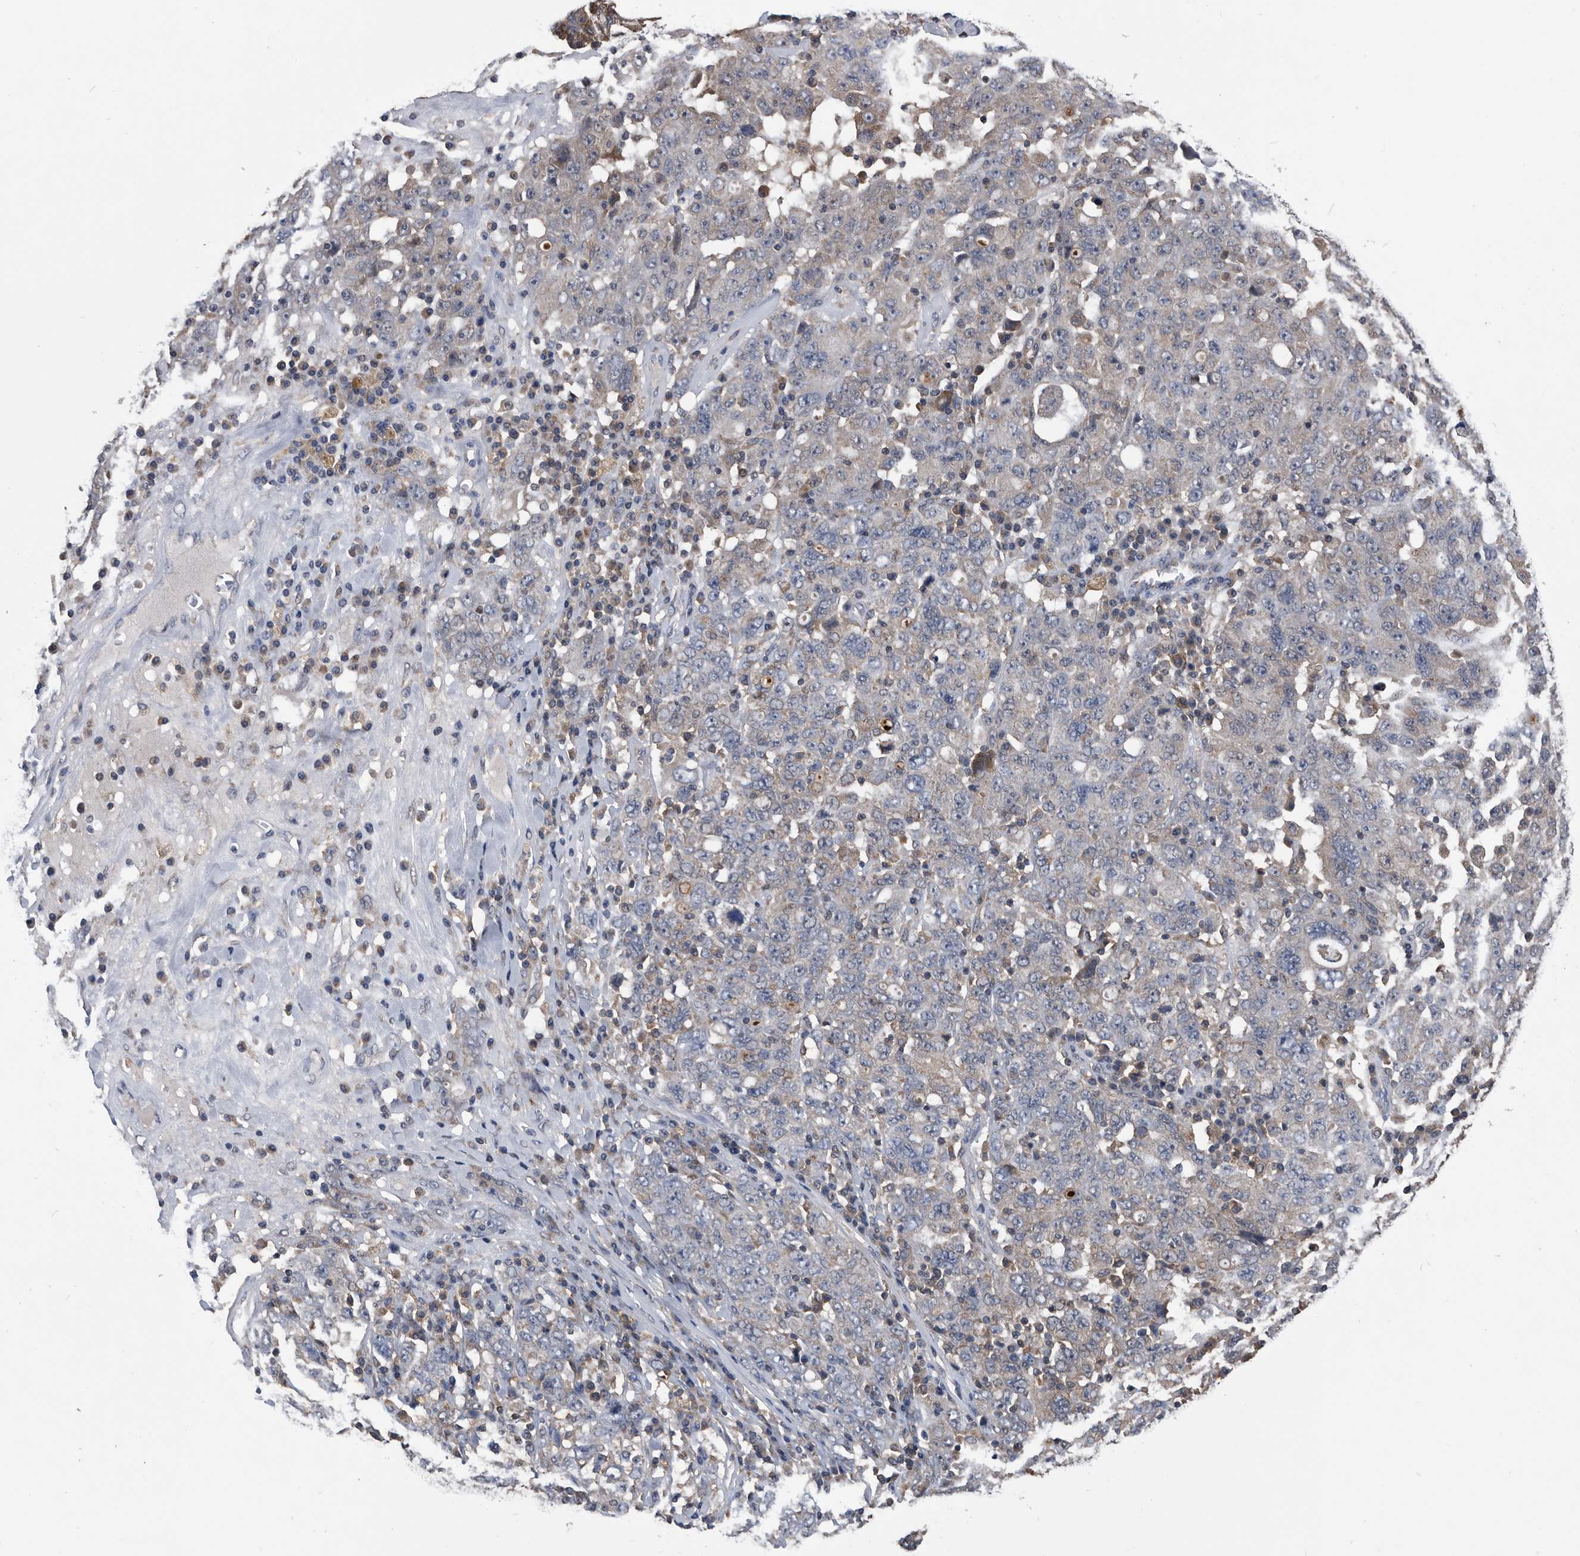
{"staining": {"intensity": "weak", "quantity": ">75%", "location": "cytoplasmic/membranous"}, "tissue": "ovarian cancer", "cell_type": "Tumor cells", "image_type": "cancer", "snomed": [{"axis": "morphology", "description": "Carcinoma, endometroid"}, {"axis": "topography", "description": "Ovary"}], "caption": "Immunohistochemical staining of endometroid carcinoma (ovarian) displays low levels of weak cytoplasmic/membranous protein expression in about >75% of tumor cells.", "gene": "NRBP1", "patient": {"sex": "female", "age": 62}}